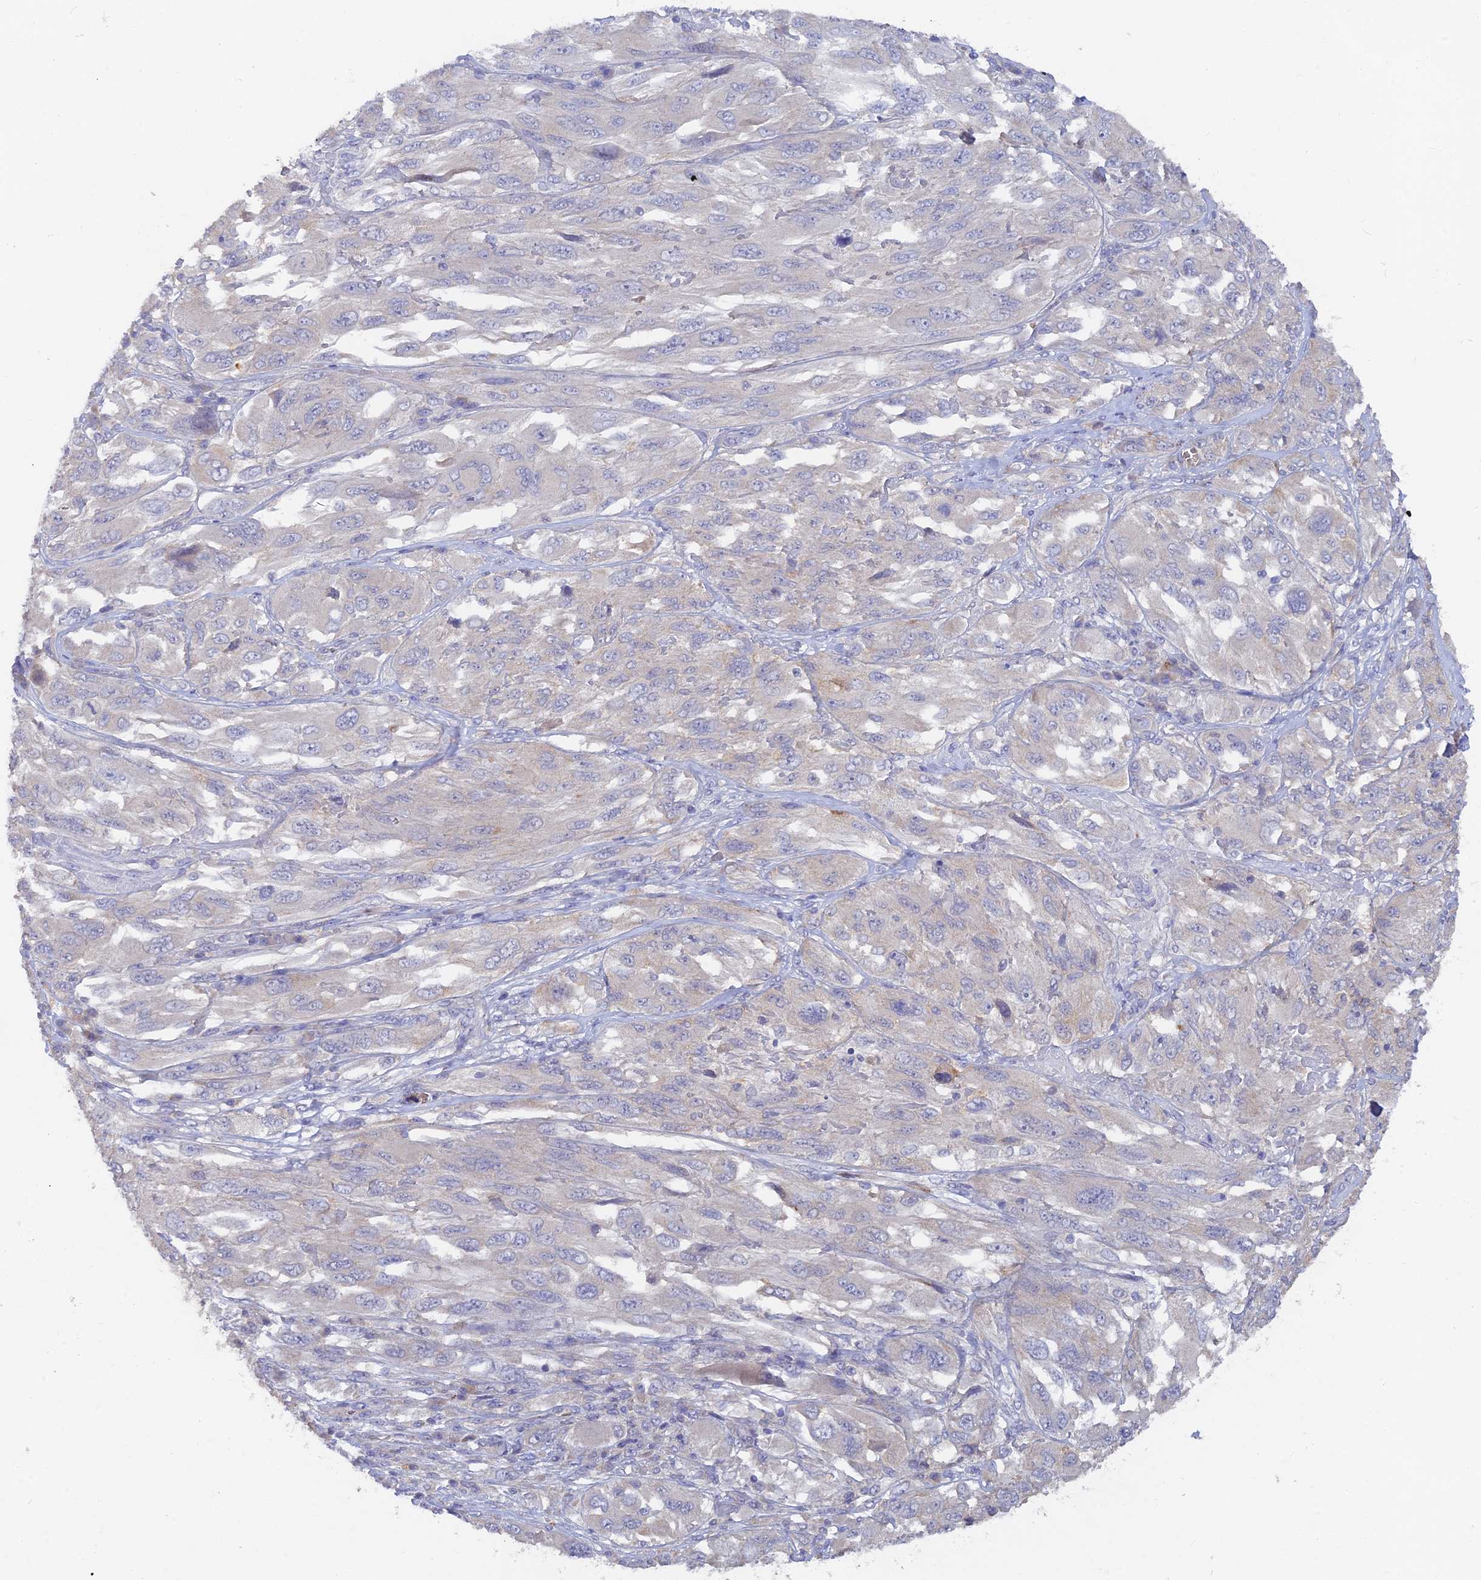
{"staining": {"intensity": "negative", "quantity": "none", "location": "none"}, "tissue": "melanoma", "cell_type": "Tumor cells", "image_type": "cancer", "snomed": [{"axis": "morphology", "description": "Malignant melanoma, NOS"}, {"axis": "topography", "description": "Skin"}], "caption": "Human melanoma stained for a protein using immunohistochemistry (IHC) demonstrates no staining in tumor cells.", "gene": "ARRDC1", "patient": {"sex": "female", "age": 91}}